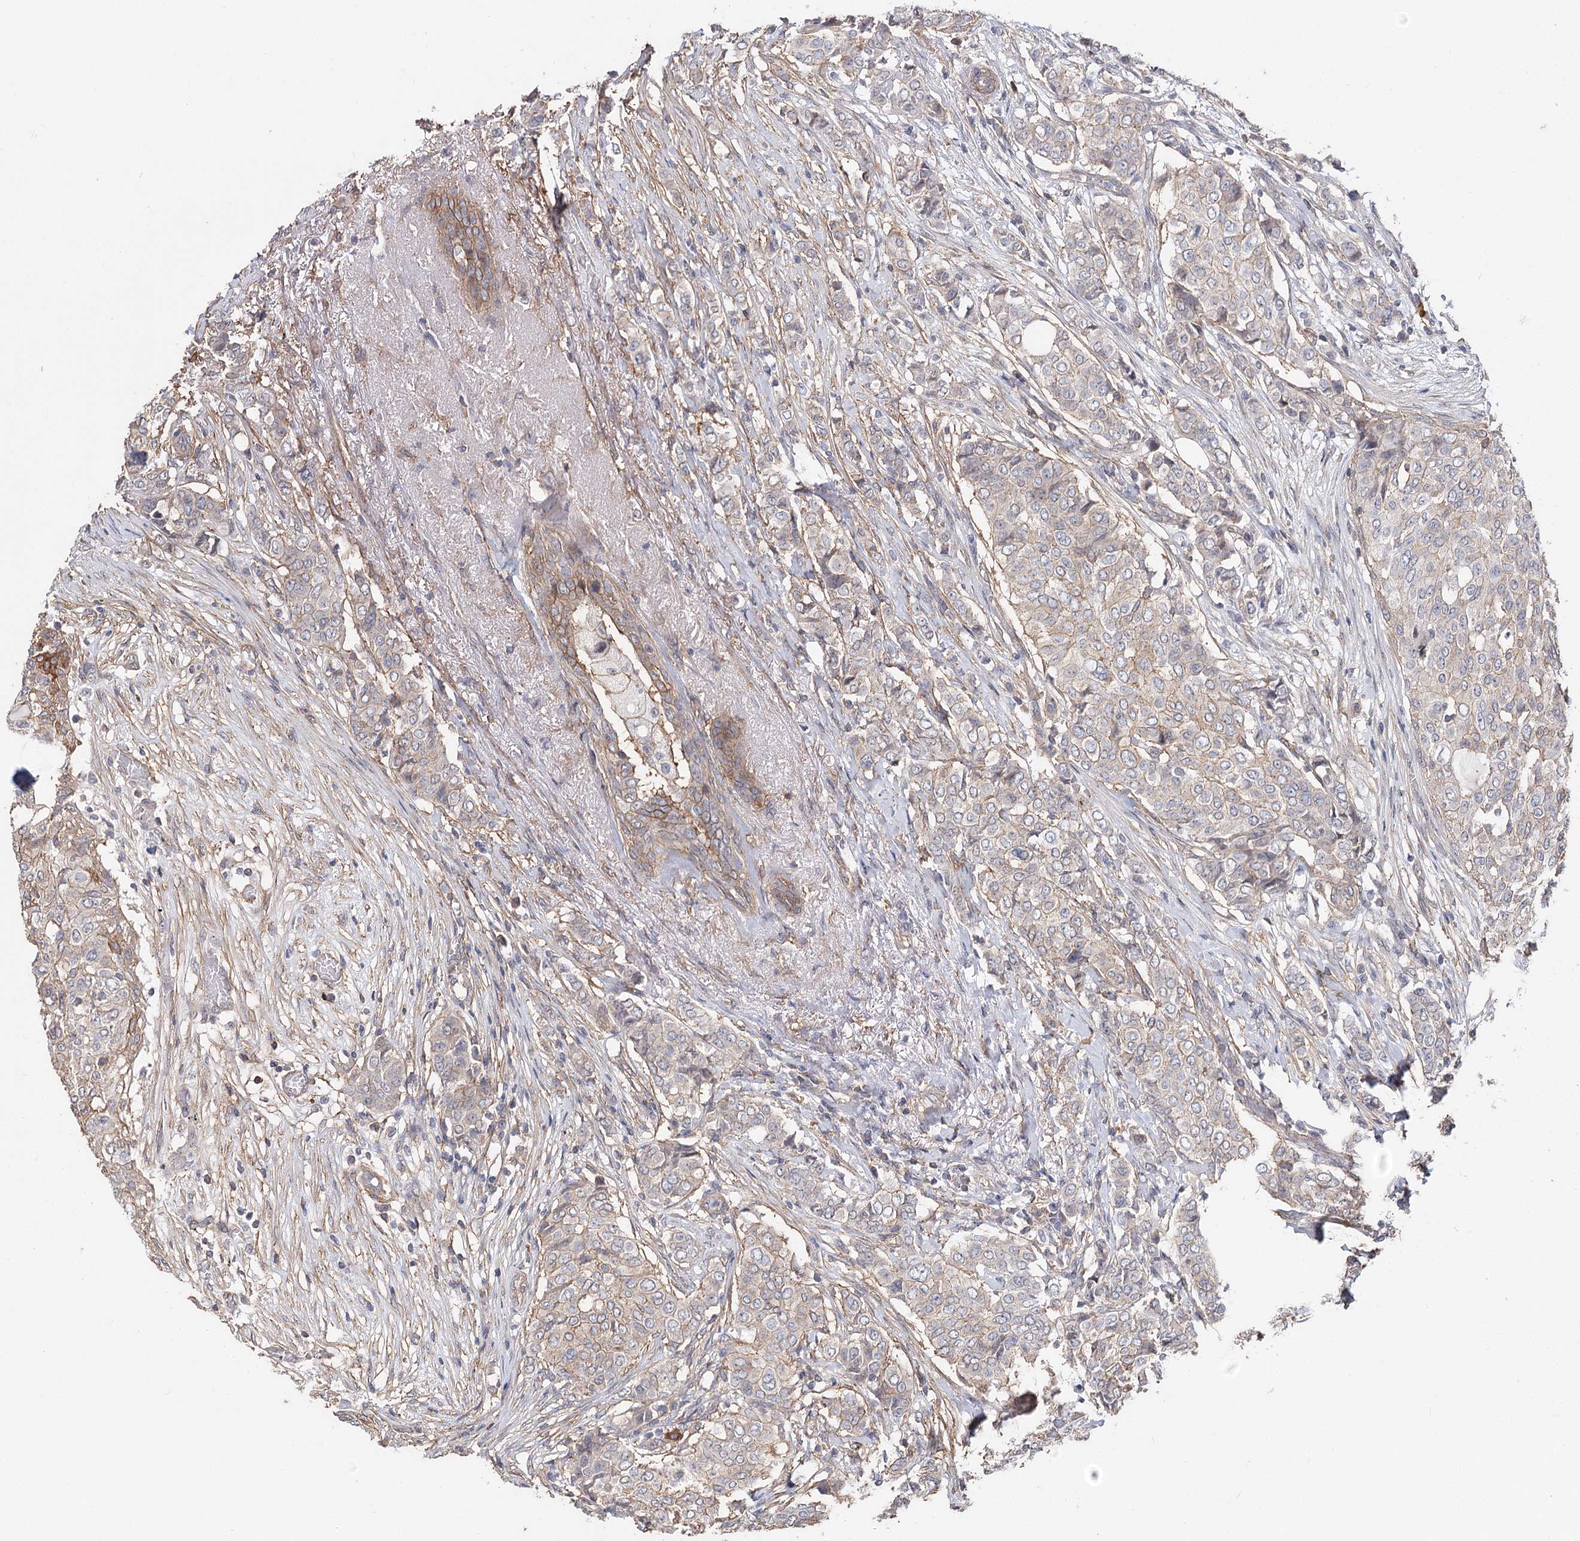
{"staining": {"intensity": "weak", "quantity": "<25%", "location": "cytoplasmic/membranous"}, "tissue": "breast cancer", "cell_type": "Tumor cells", "image_type": "cancer", "snomed": [{"axis": "morphology", "description": "Lobular carcinoma"}, {"axis": "topography", "description": "Breast"}], "caption": "An IHC micrograph of breast cancer (lobular carcinoma) is shown. There is no staining in tumor cells of breast cancer (lobular carcinoma).", "gene": "TMEM218", "patient": {"sex": "female", "age": 51}}